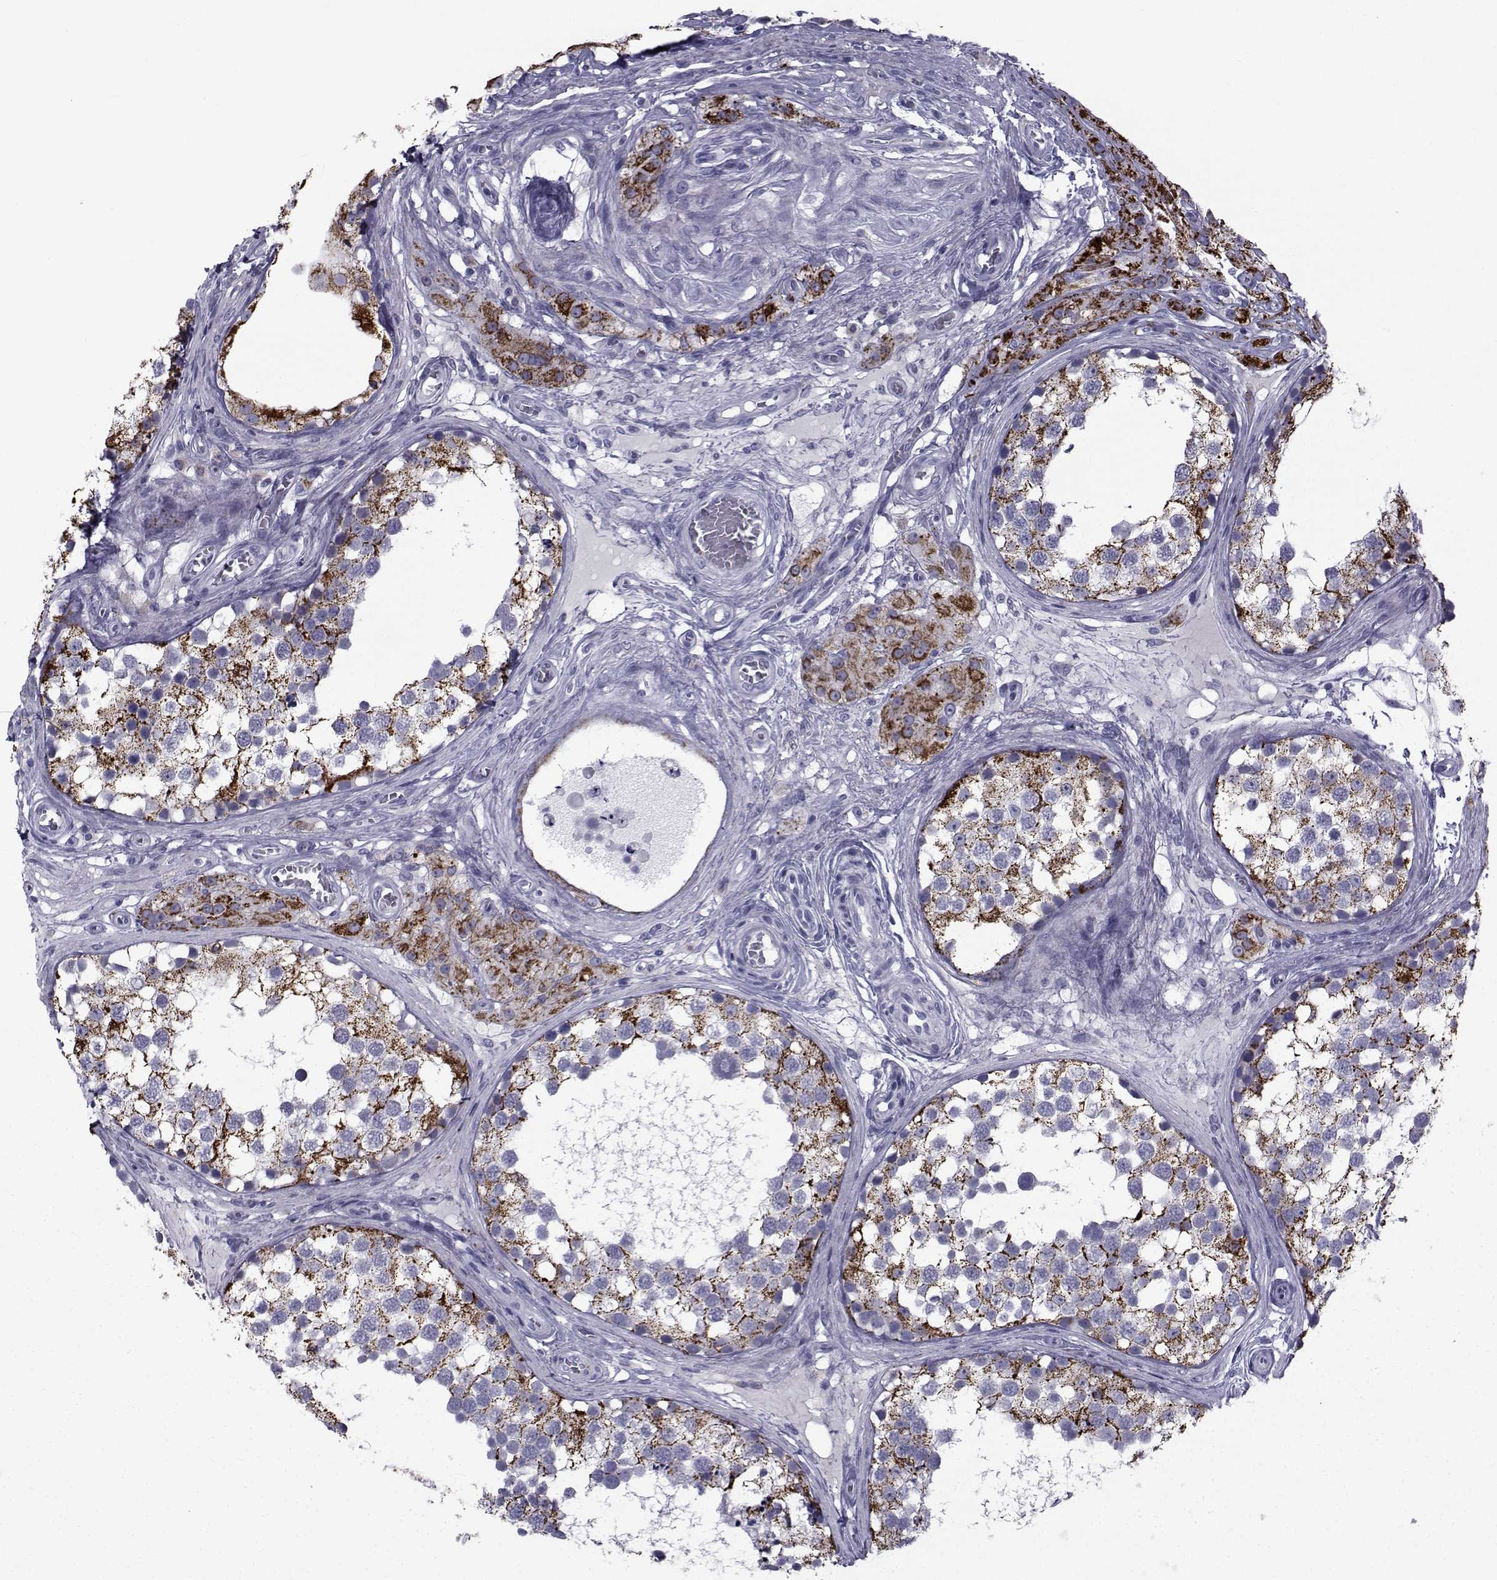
{"staining": {"intensity": "strong", "quantity": ">75%", "location": "cytoplasmic/membranous"}, "tissue": "testis", "cell_type": "Cells in seminiferous ducts", "image_type": "normal", "snomed": [{"axis": "morphology", "description": "Normal tissue, NOS"}, {"axis": "morphology", "description": "Seminoma, NOS"}, {"axis": "topography", "description": "Testis"}], "caption": "Testis stained with DAB immunohistochemistry reveals high levels of strong cytoplasmic/membranous expression in about >75% of cells in seminiferous ducts.", "gene": "FDXR", "patient": {"sex": "male", "age": 65}}